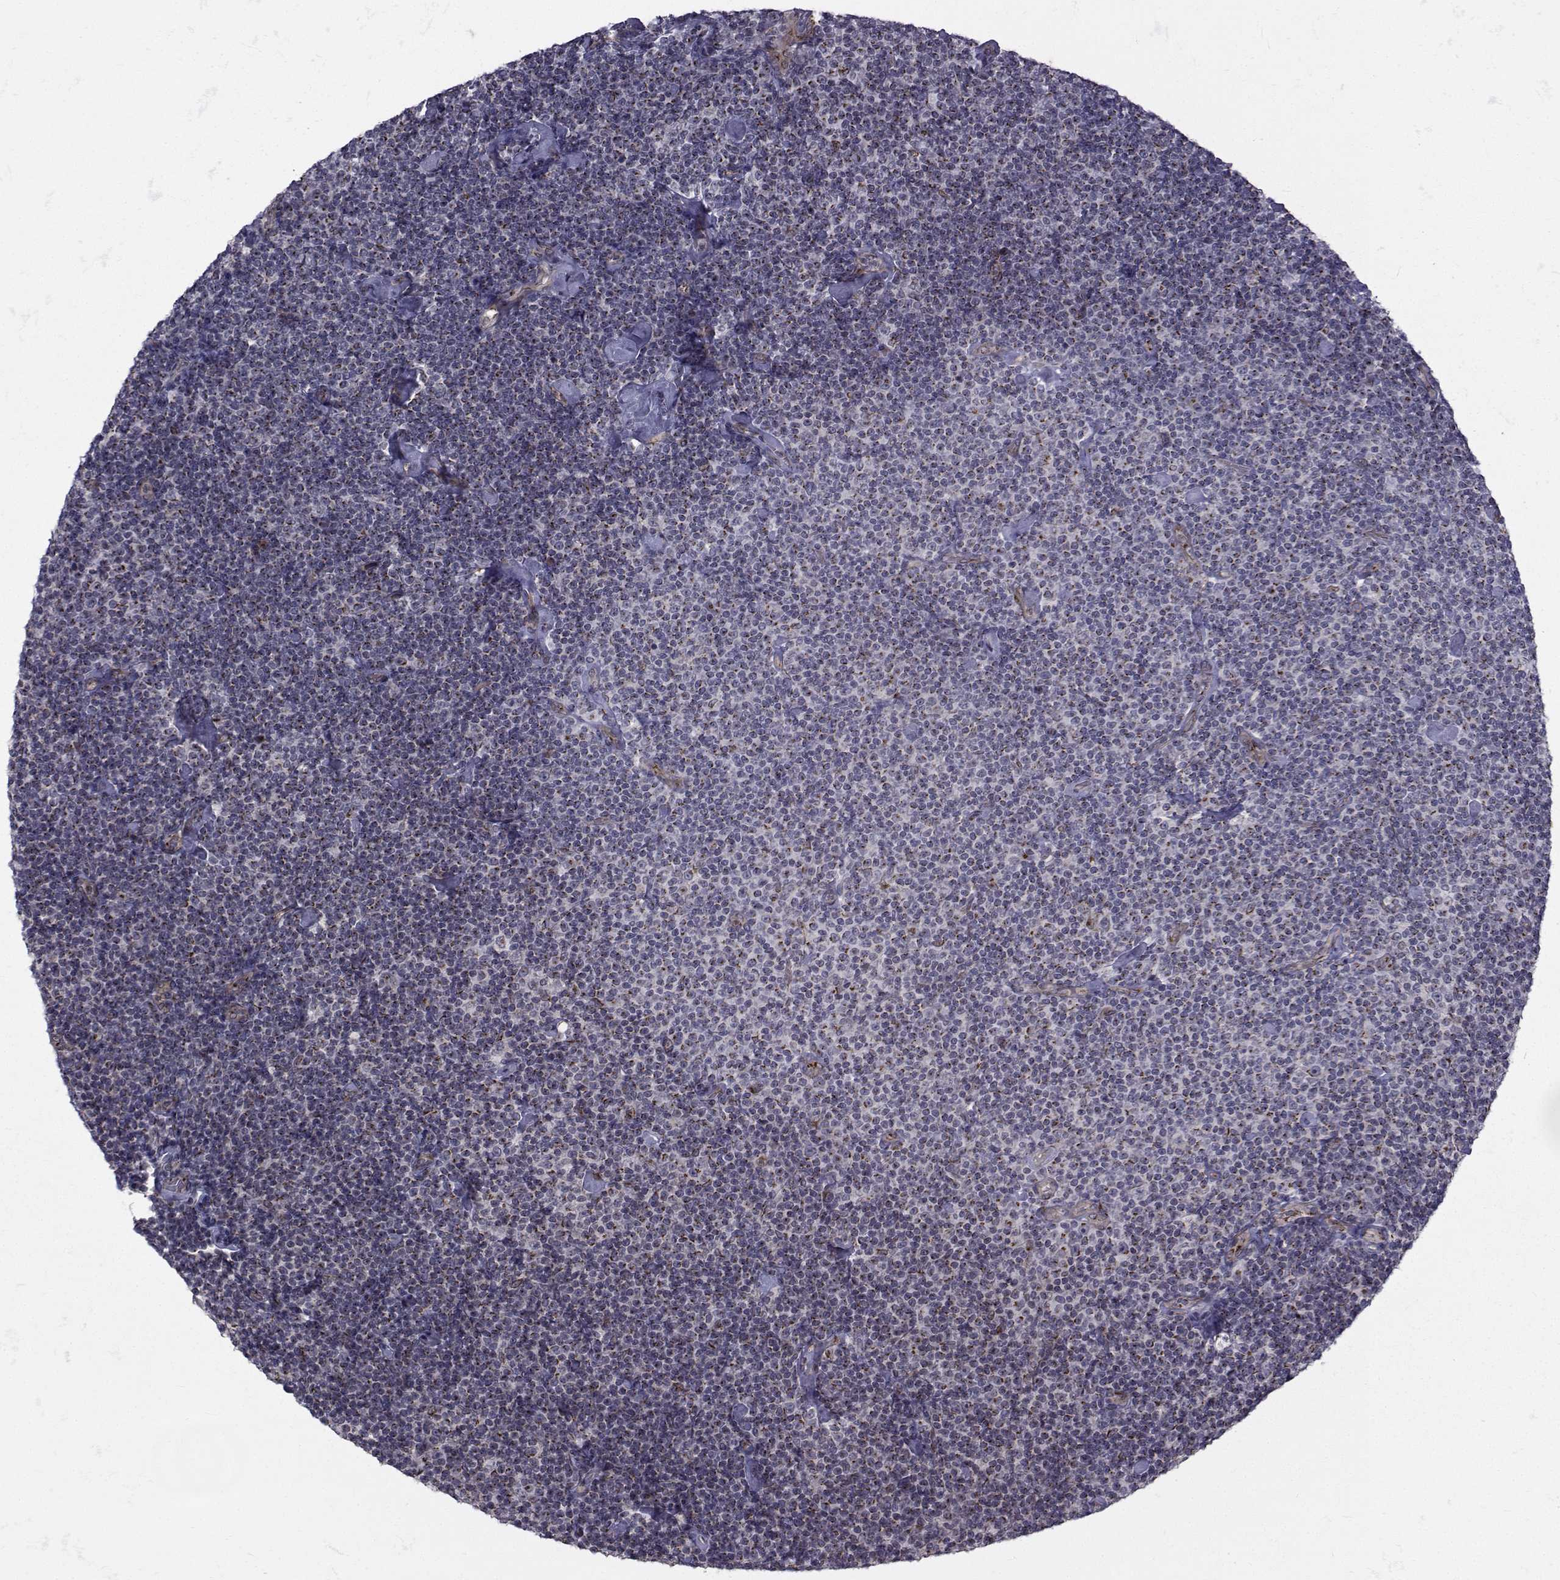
{"staining": {"intensity": "negative", "quantity": "none", "location": "none"}, "tissue": "lymphoma", "cell_type": "Tumor cells", "image_type": "cancer", "snomed": [{"axis": "morphology", "description": "Malignant lymphoma, non-Hodgkin's type, Low grade"}, {"axis": "topography", "description": "Lymph node"}], "caption": "High power microscopy micrograph of an immunohistochemistry (IHC) image of lymphoma, revealing no significant positivity in tumor cells.", "gene": "ATP6V1C2", "patient": {"sex": "male", "age": 81}}